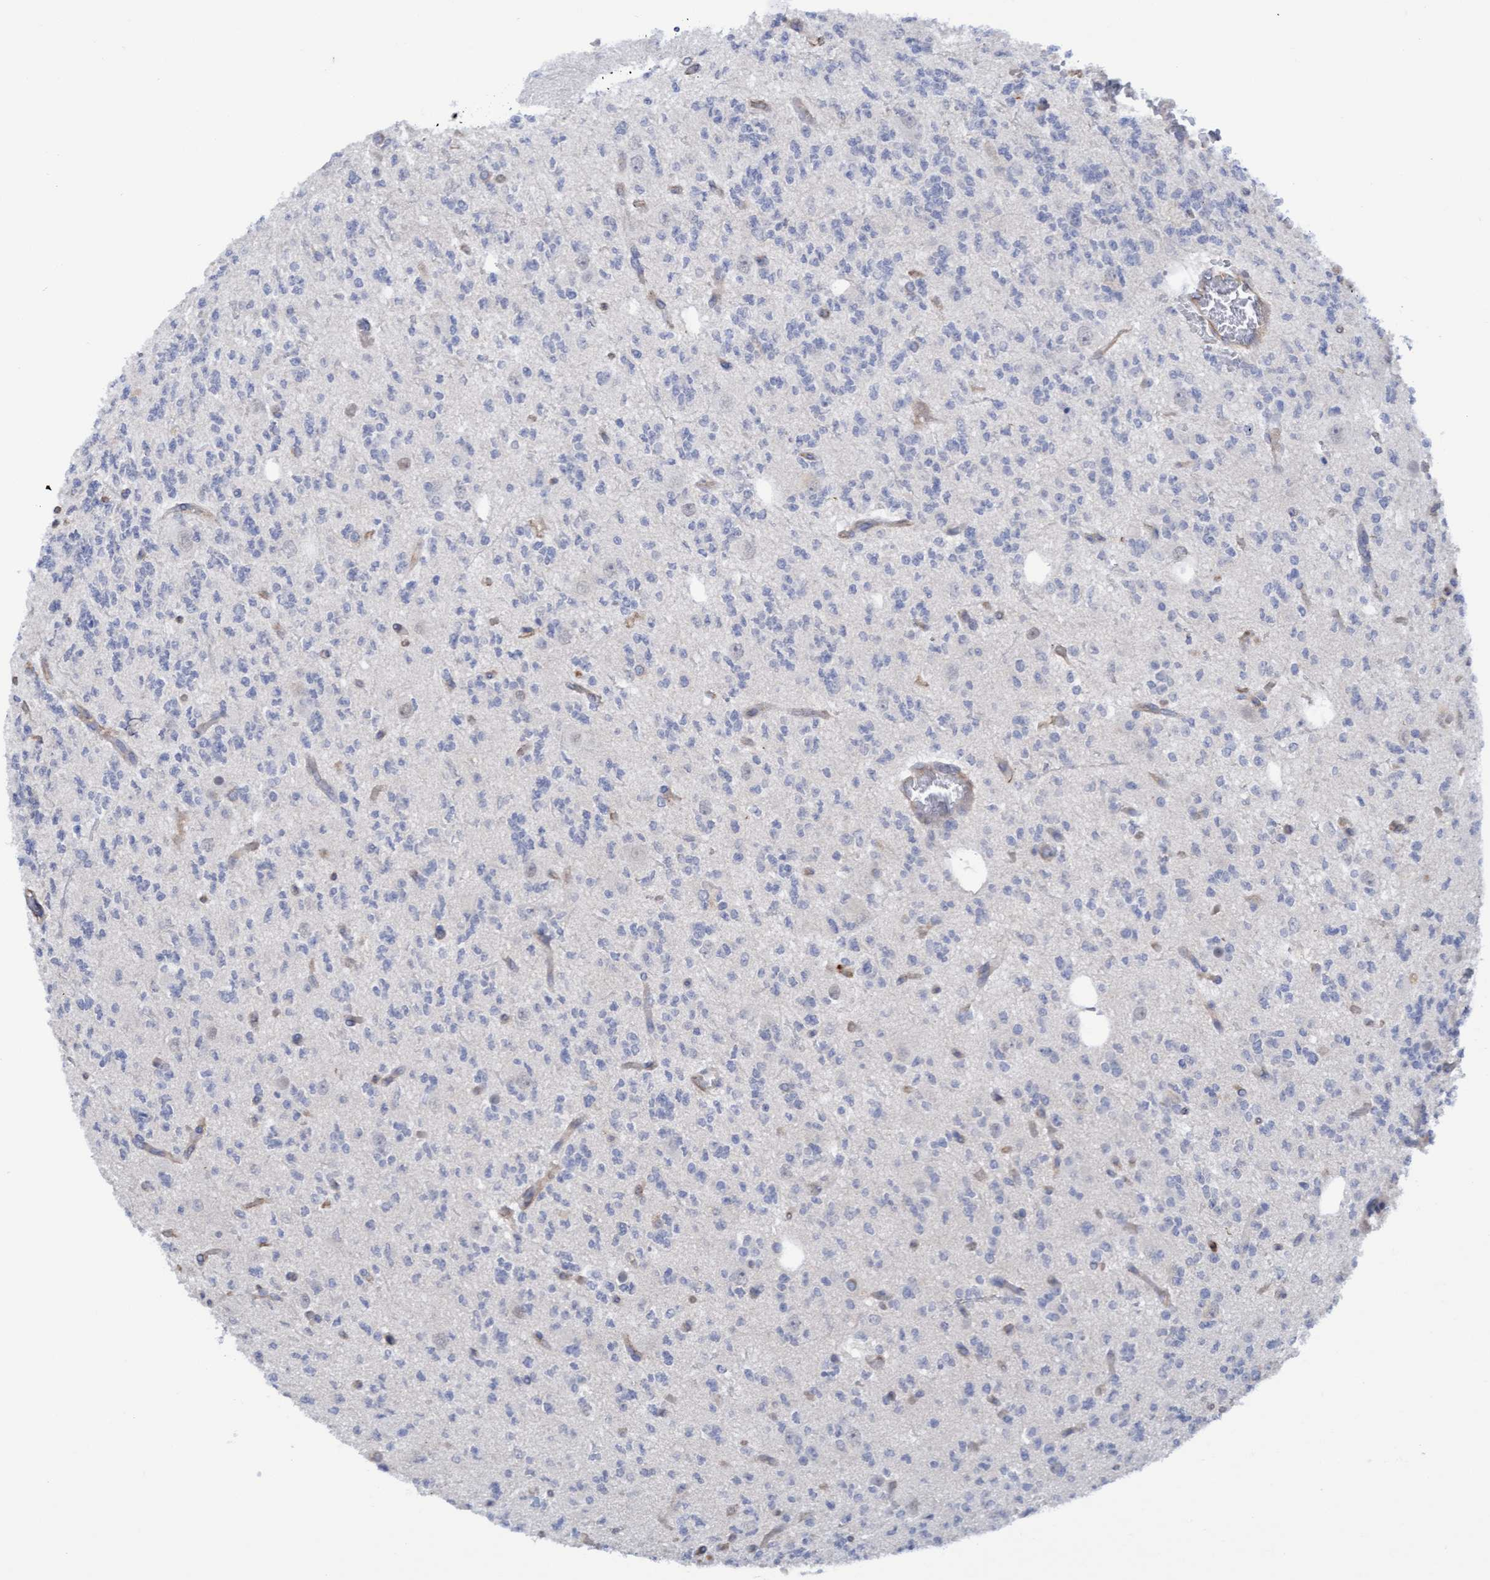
{"staining": {"intensity": "negative", "quantity": "none", "location": "none"}, "tissue": "glioma", "cell_type": "Tumor cells", "image_type": "cancer", "snomed": [{"axis": "morphology", "description": "Glioma, malignant, Low grade"}, {"axis": "topography", "description": "Brain"}], "caption": "Immunohistochemistry (IHC) of human malignant low-grade glioma exhibits no expression in tumor cells.", "gene": "FNBP1", "patient": {"sex": "male", "age": 38}}